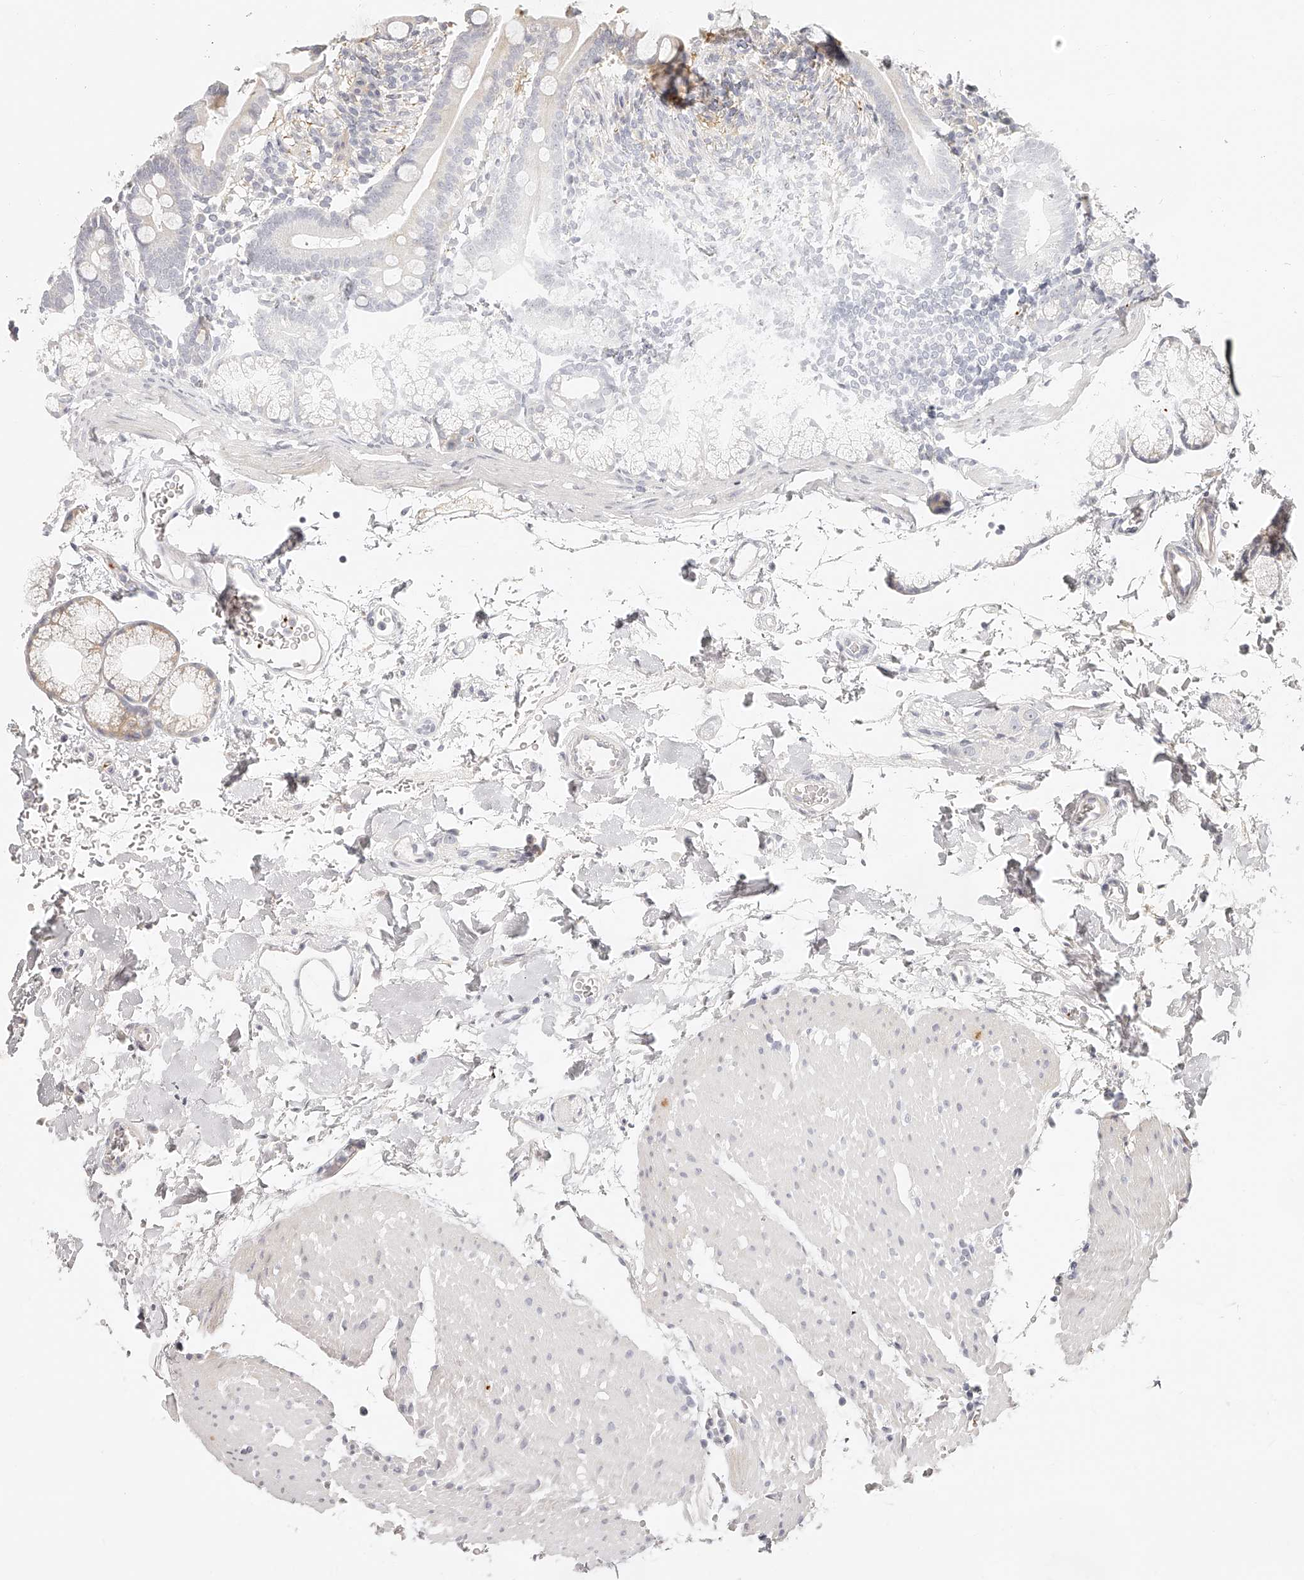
{"staining": {"intensity": "negative", "quantity": "none", "location": "none"}, "tissue": "duodenum", "cell_type": "Glandular cells", "image_type": "normal", "snomed": [{"axis": "morphology", "description": "Normal tissue, NOS"}, {"axis": "topography", "description": "Duodenum"}], "caption": "DAB immunohistochemical staining of normal duodenum exhibits no significant positivity in glandular cells. (Brightfield microscopy of DAB (3,3'-diaminobenzidine) IHC at high magnification).", "gene": "ITGB3", "patient": {"sex": "male", "age": 54}}